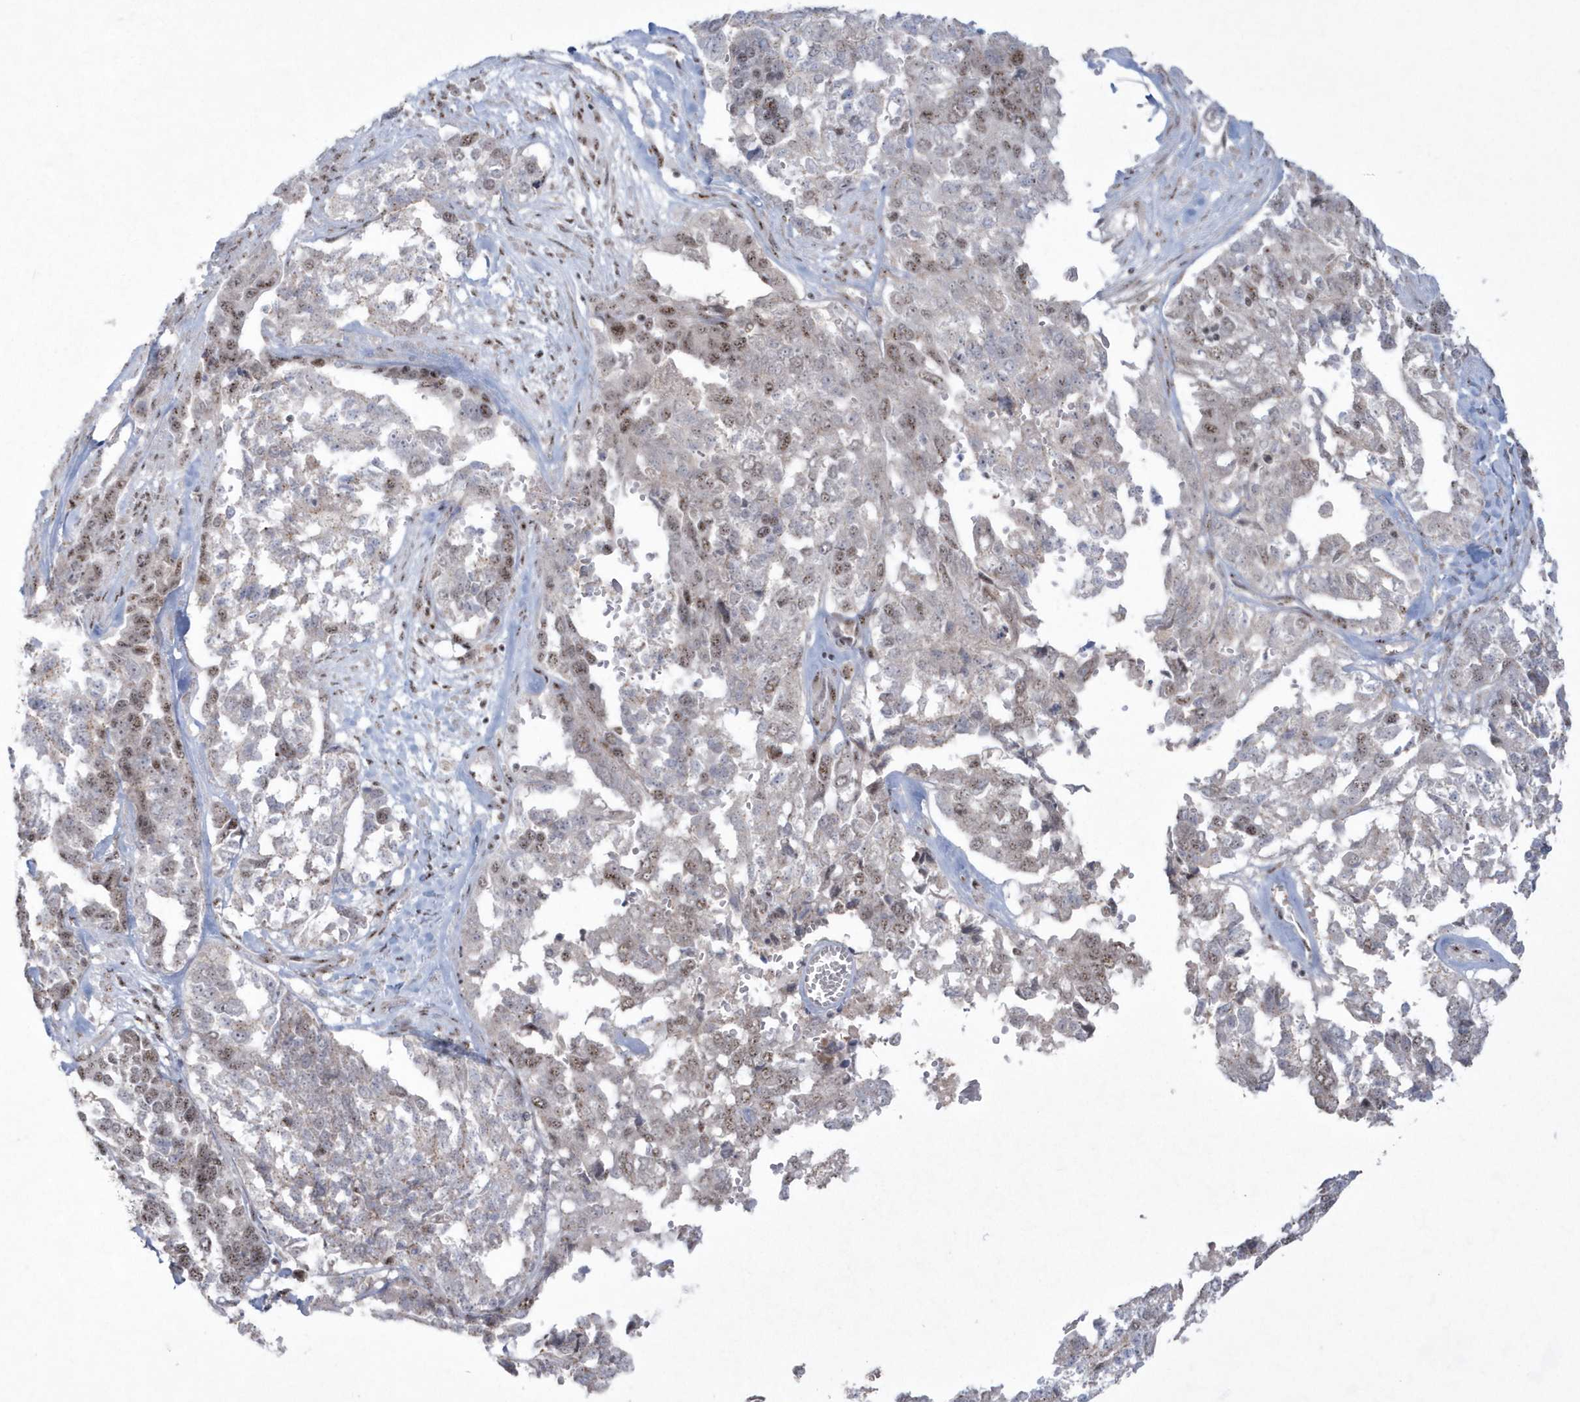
{"staining": {"intensity": "moderate", "quantity": "<25%", "location": "nuclear"}, "tissue": "ovarian cancer", "cell_type": "Tumor cells", "image_type": "cancer", "snomed": [{"axis": "morphology", "description": "Cystadenocarcinoma, serous, NOS"}, {"axis": "topography", "description": "Ovary"}], "caption": "Tumor cells reveal low levels of moderate nuclear positivity in about <25% of cells in human ovarian cancer (serous cystadenocarcinoma). The staining is performed using DAB brown chromogen to label protein expression. The nuclei are counter-stained blue using hematoxylin.", "gene": "KDM6B", "patient": {"sex": "female", "age": 44}}